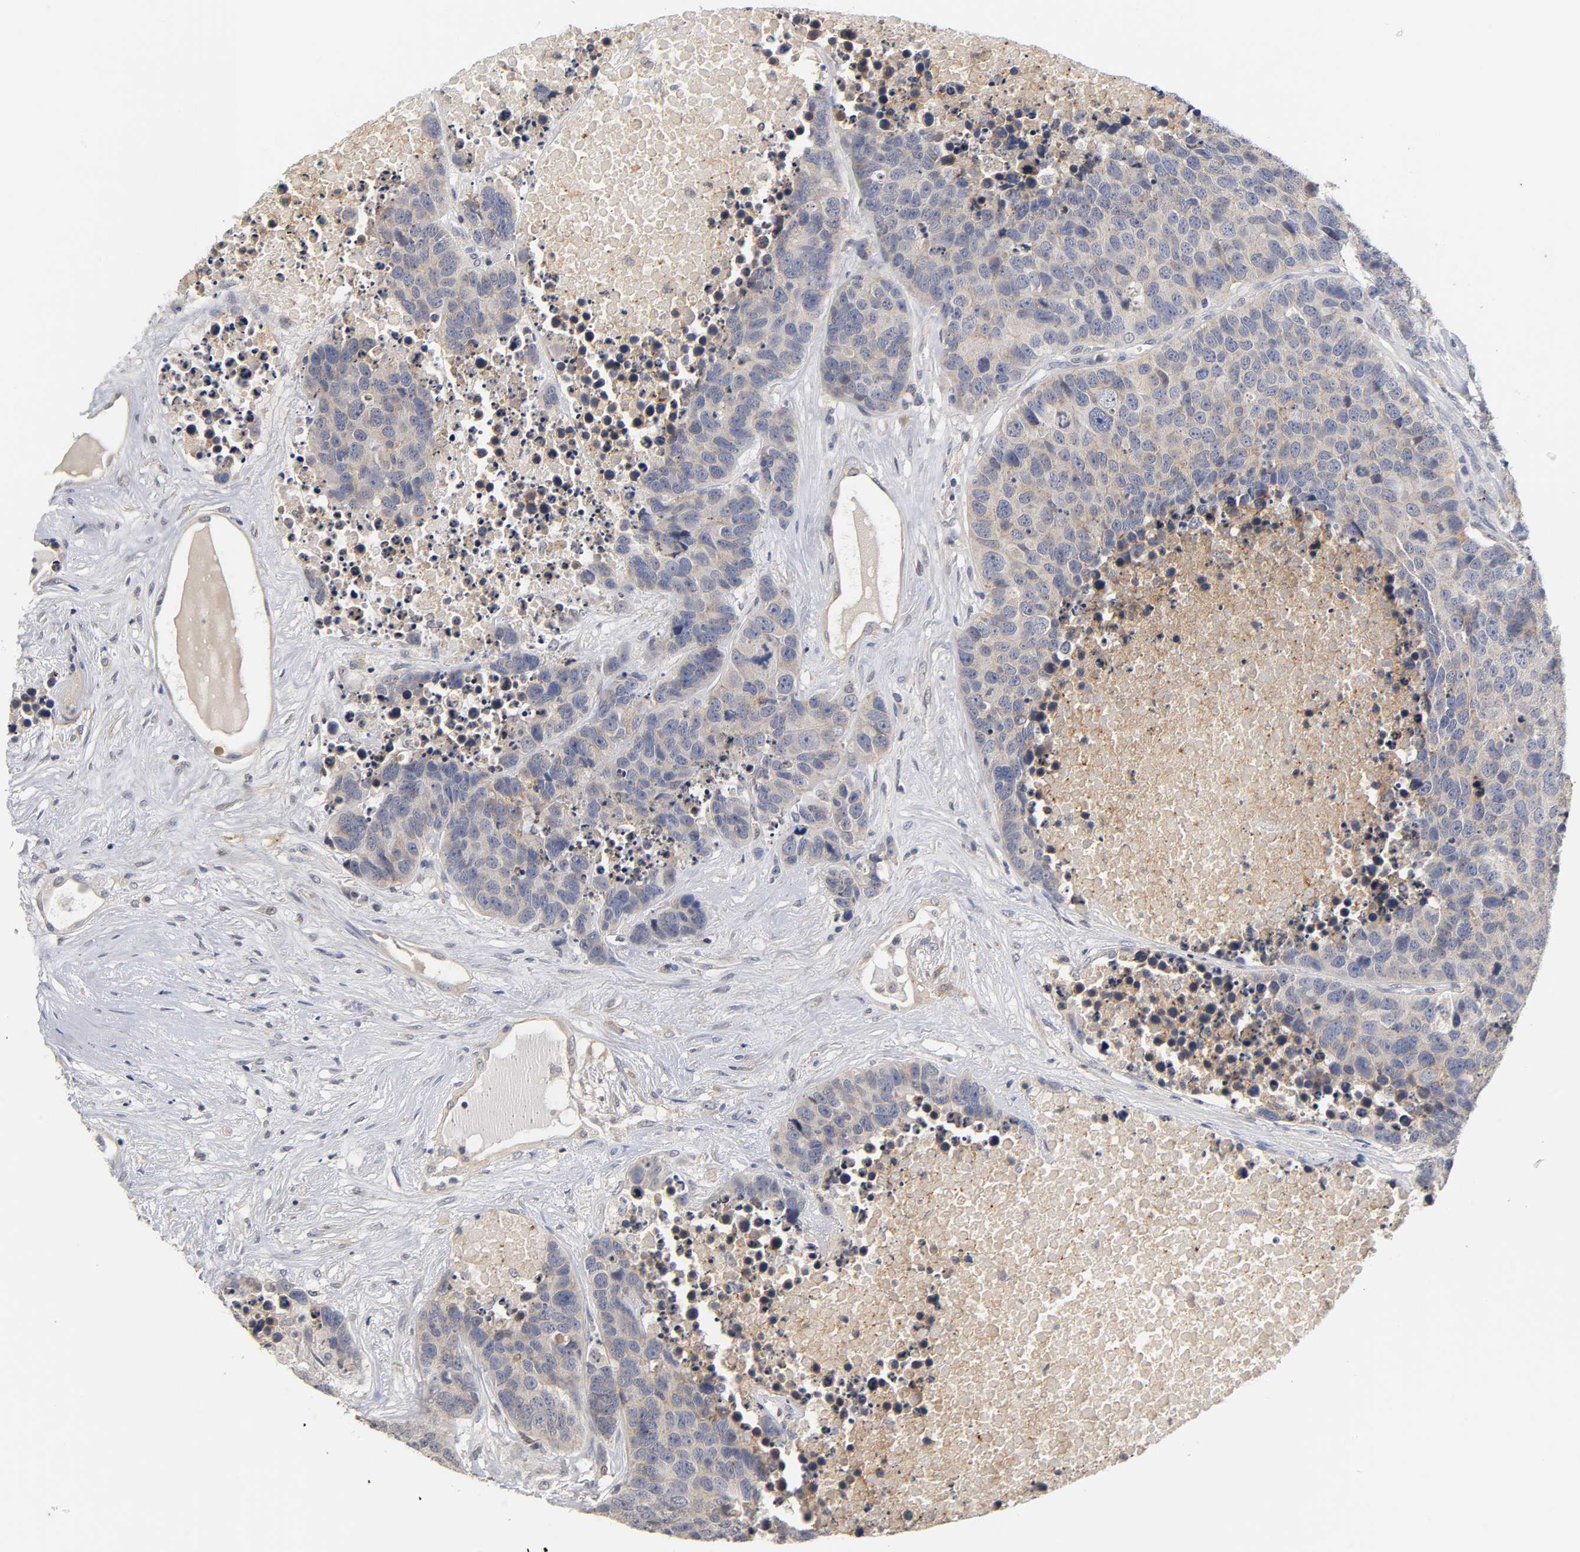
{"staining": {"intensity": "weak", "quantity": "25%-75%", "location": "cytoplasmic/membranous"}, "tissue": "carcinoid", "cell_type": "Tumor cells", "image_type": "cancer", "snomed": [{"axis": "morphology", "description": "Carcinoid, malignant, NOS"}, {"axis": "topography", "description": "Lung"}], "caption": "Immunohistochemistry (DAB) staining of carcinoid (malignant) reveals weak cytoplasmic/membranous protein positivity in approximately 25%-75% of tumor cells. (DAB IHC, brown staining for protein, blue staining for nuclei).", "gene": "CXADR", "patient": {"sex": "male", "age": 60}}